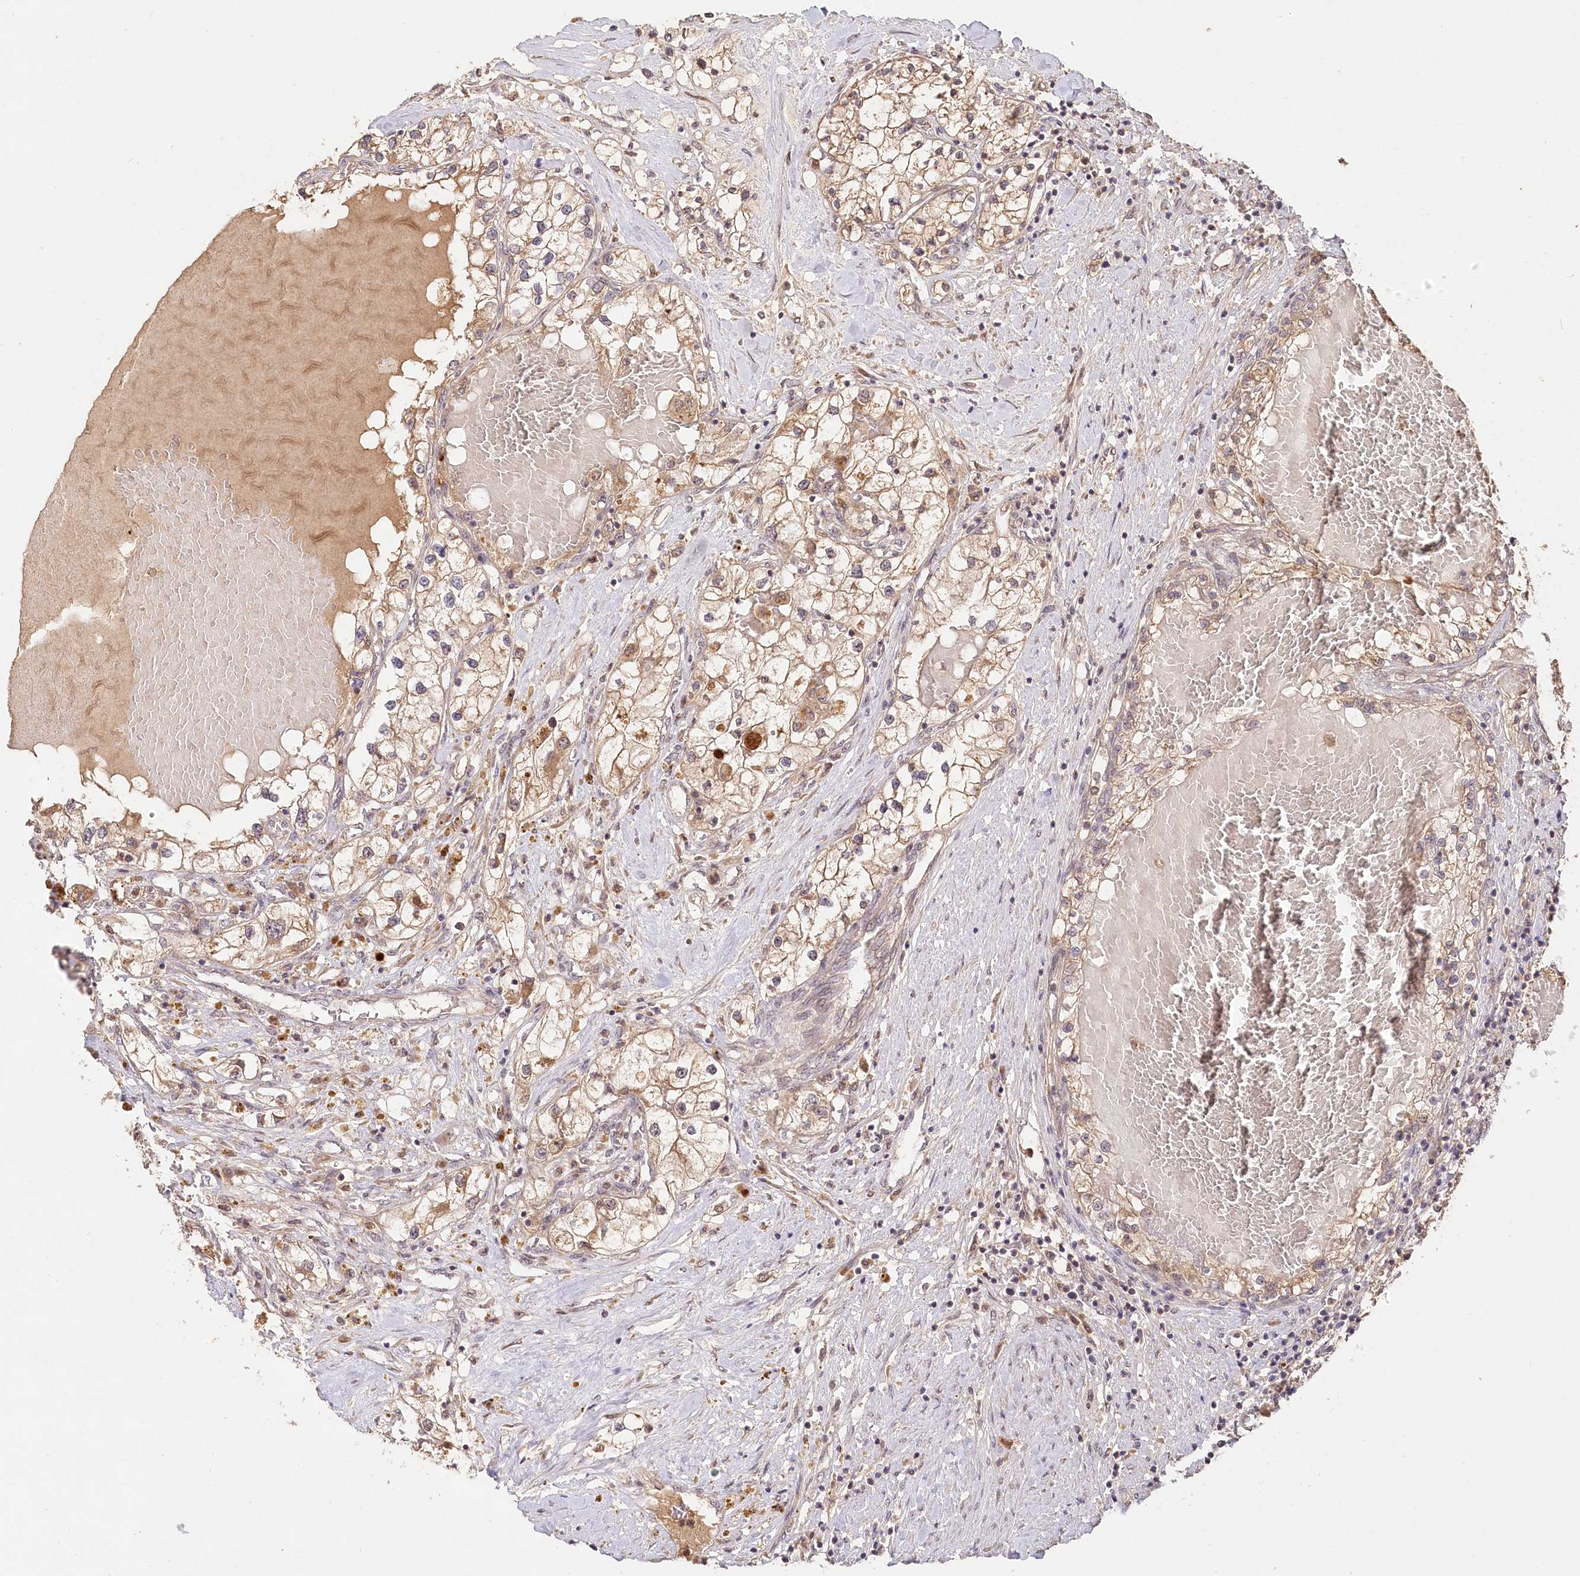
{"staining": {"intensity": "weak", "quantity": ">75%", "location": "cytoplasmic/membranous"}, "tissue": "renal cancer", "cell_type": "Tumor cells", "image_type": "cancer", "snomed": [{"axis": "morphology", "description": "Normal tissue, NOS"}, {"axis": "morphology", "description": "Adenocarcinoma, NOS"}, {"axis": "topography", "description": "Kidney"}], "caption": "An immunohistochemistry (IHC) micrograph of tumor tissue is shown. Protein staining in brown highlights weak cytoplasmic/membranous positivity in renal cancer within tumor cells. The staining was performed using DAB to visualize the protein expression in brown, while the nuclei were stained in blue with hematoxylin (Magnification: 20x).", "gene": "IRAK1BP1", "patient": {"sex": "male", "age": 68}}